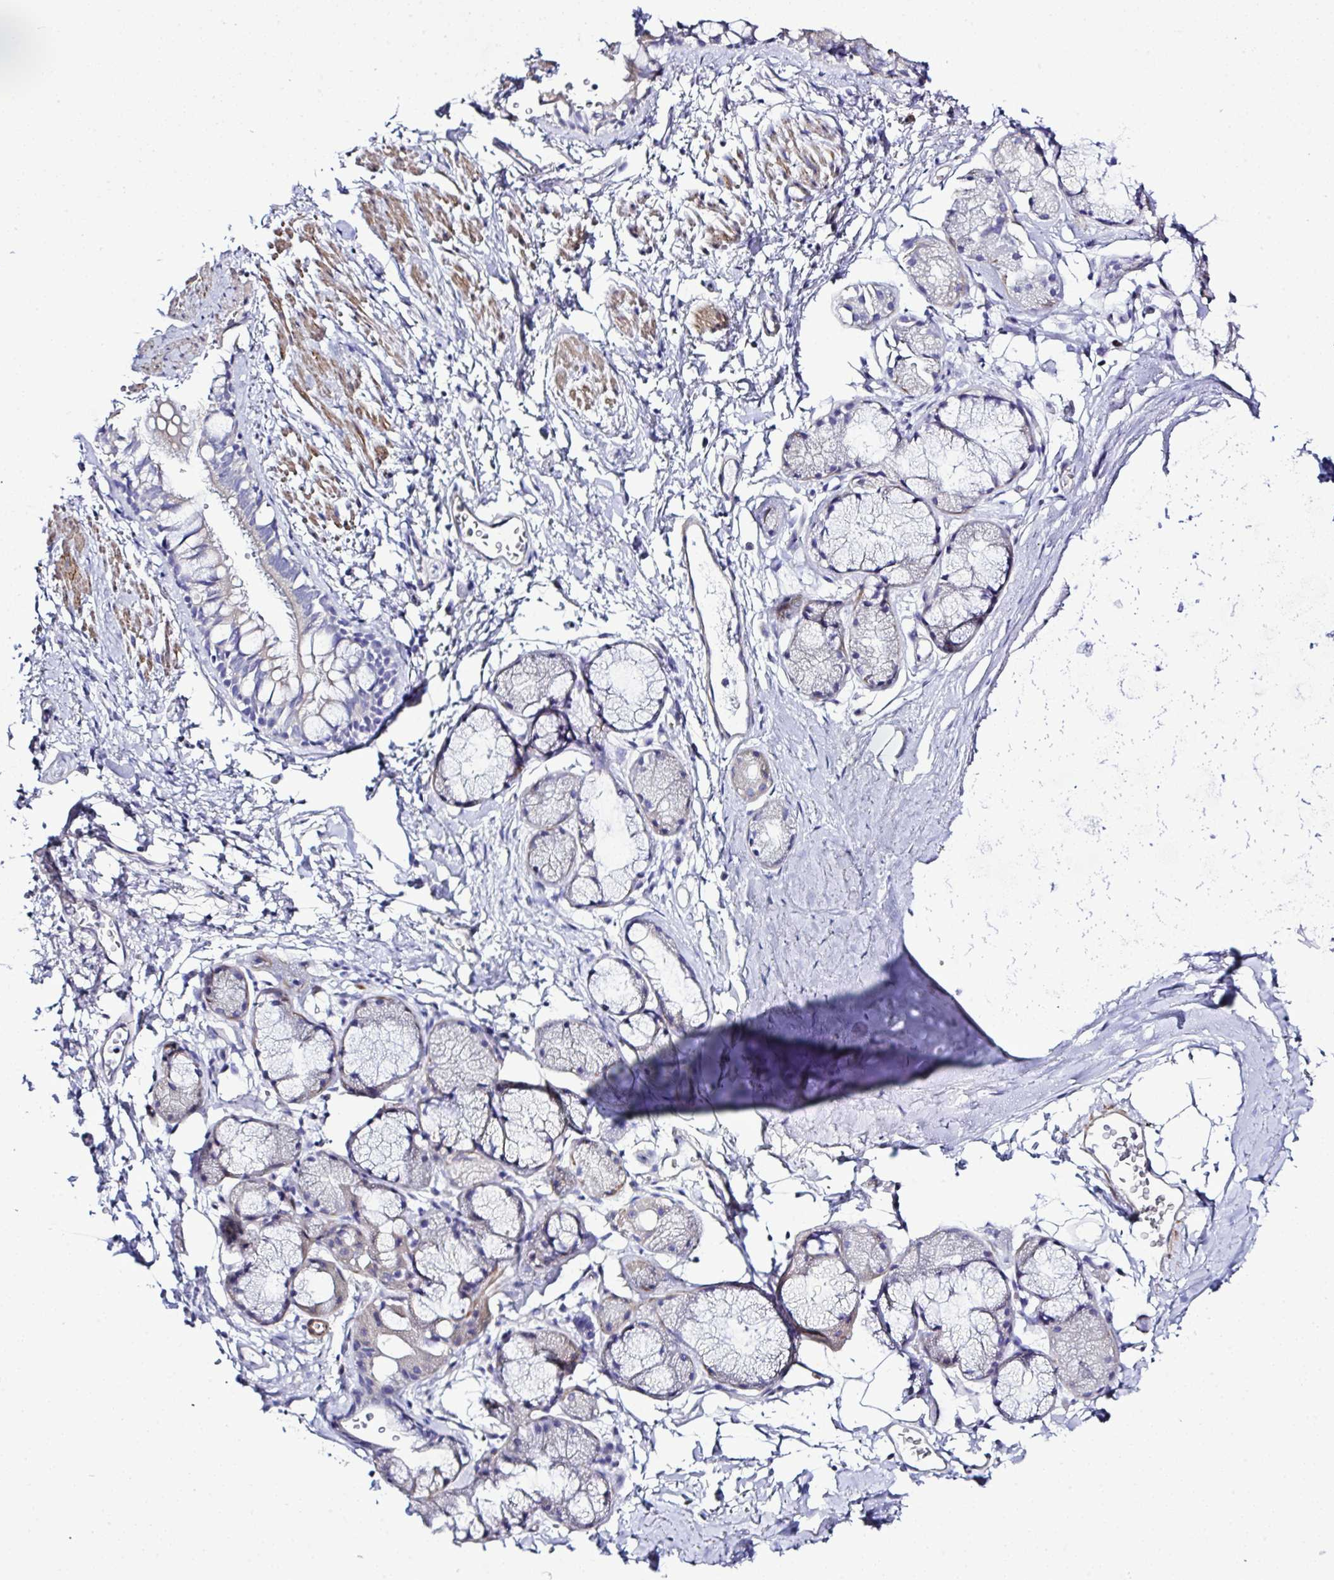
{"staining": {"intensity": "negative", "quantity": "none", "location": "none"}, "tissue": "bronchus", "cell_type": "Respiratory epithelial cells", "image_type": "normal", "snomed": [{"axis": "morphology", "description": "Normal tissue, NOS"}, {"axis": "topography", "description": "Lymph node"}, {"axis": "topography", "description": "Cartilage tissue"}, {"axis": "topography", "description": "Bronchus"}], "caption": "Respiratory epithelial cells show no significant protein staining in benign bronchus. The staining is performed using DAB (3,3'-diaminobenzidine) brown chromogen with nuclei counter-stained in using hematoxylin.", "gene": "MED11", "patient": {"sex": "female", "age": 70}}